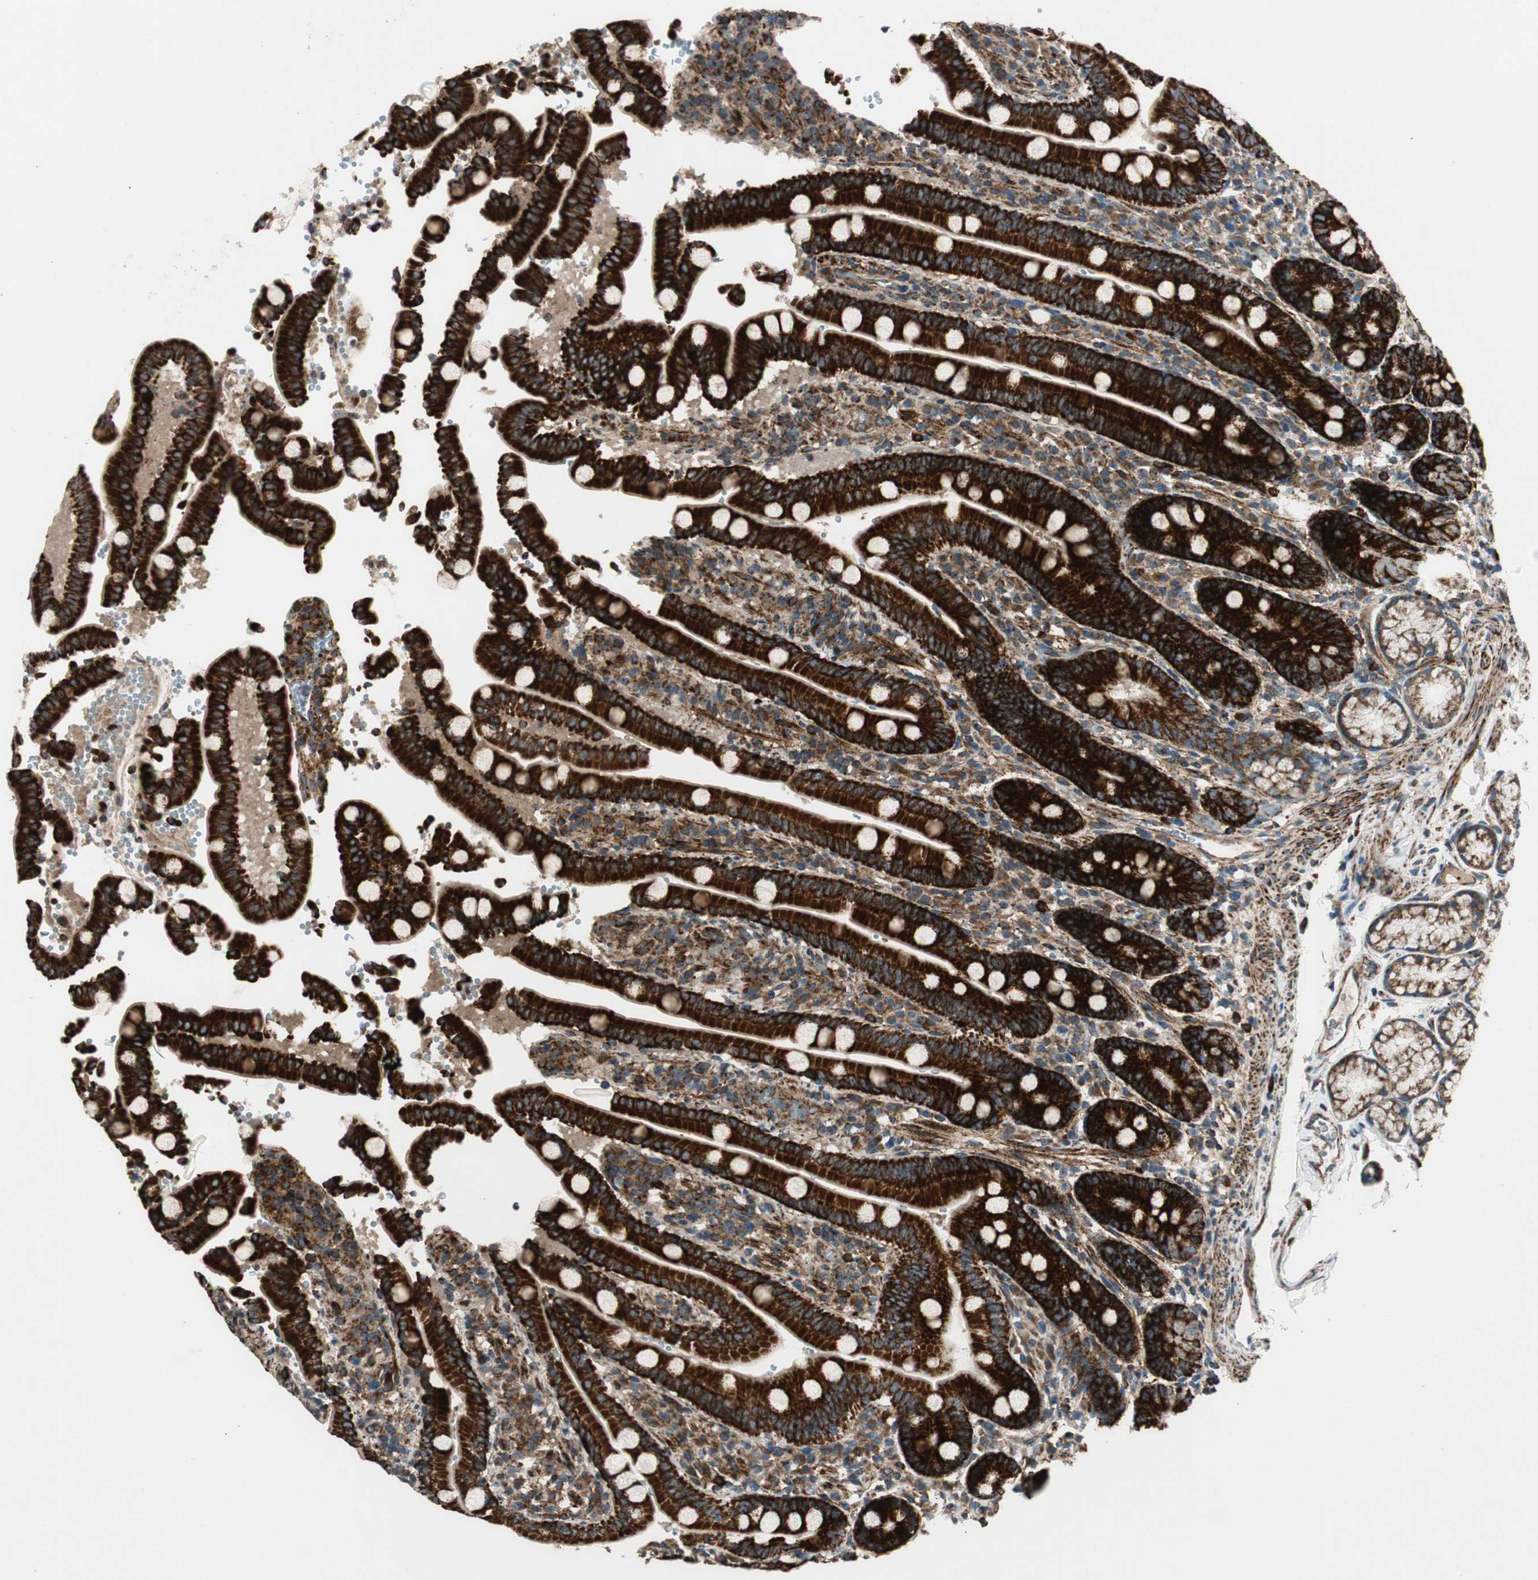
{"staining": {"intensity": "strong", "quantity": ">75%", "location": "cytoplasmic/membranous"}, "tissue": "duodenum", "cell_type": "Glandular cells", "image_type": "normal", "snomed": [{"axis": "morphology", "description": "Normal tissue, NOS"}, {"axis": "topography", "description": "Small intestine, NOS"}], "caption": "Protein staining shows strong cytoplasmic/membranous expression in approximately >75% of glandular cells in normal duodenum. Immunohistochemistry (ihc) stains the protein in brown and the nuclei are stained blue.", "gene": "AKAP1", "patient": {"sex": "female", "age": 71}}